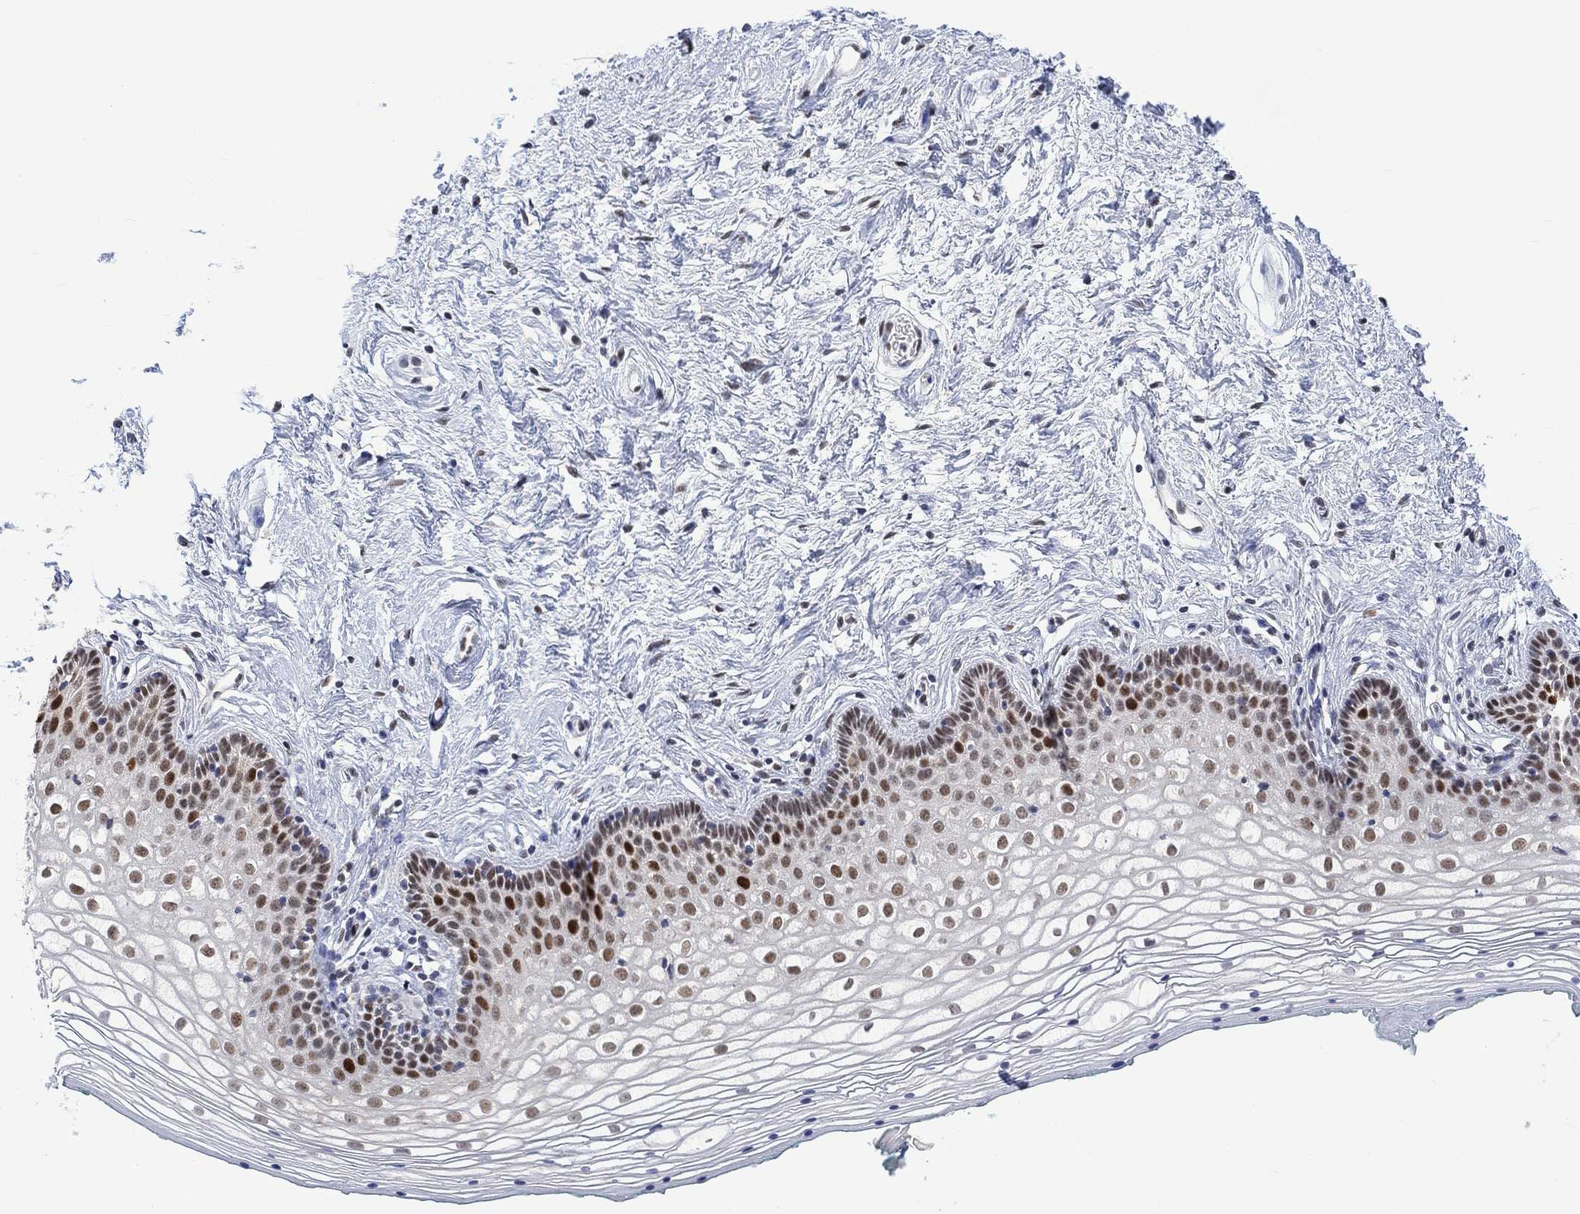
{"staining": {"intensity": "moderate", "quantity": "25%-75%", "location": "nuclear"}, "tissue": "vagina", "cell_type": "Squamous epithelial cells", "image_type": "normal", "snomed": [{"axis": "morphology", "description": "Normal tissue, NOS"}, {"axis": "topography", "description": "Vagina"}], "caption": "Human vagina stained with a brown dye shows moderate nuclear positive staining in about 25%-75% of squamous epithelial cells.", "gene": "RAD54L2", "patient": {"sex": "female", "age": 36}}